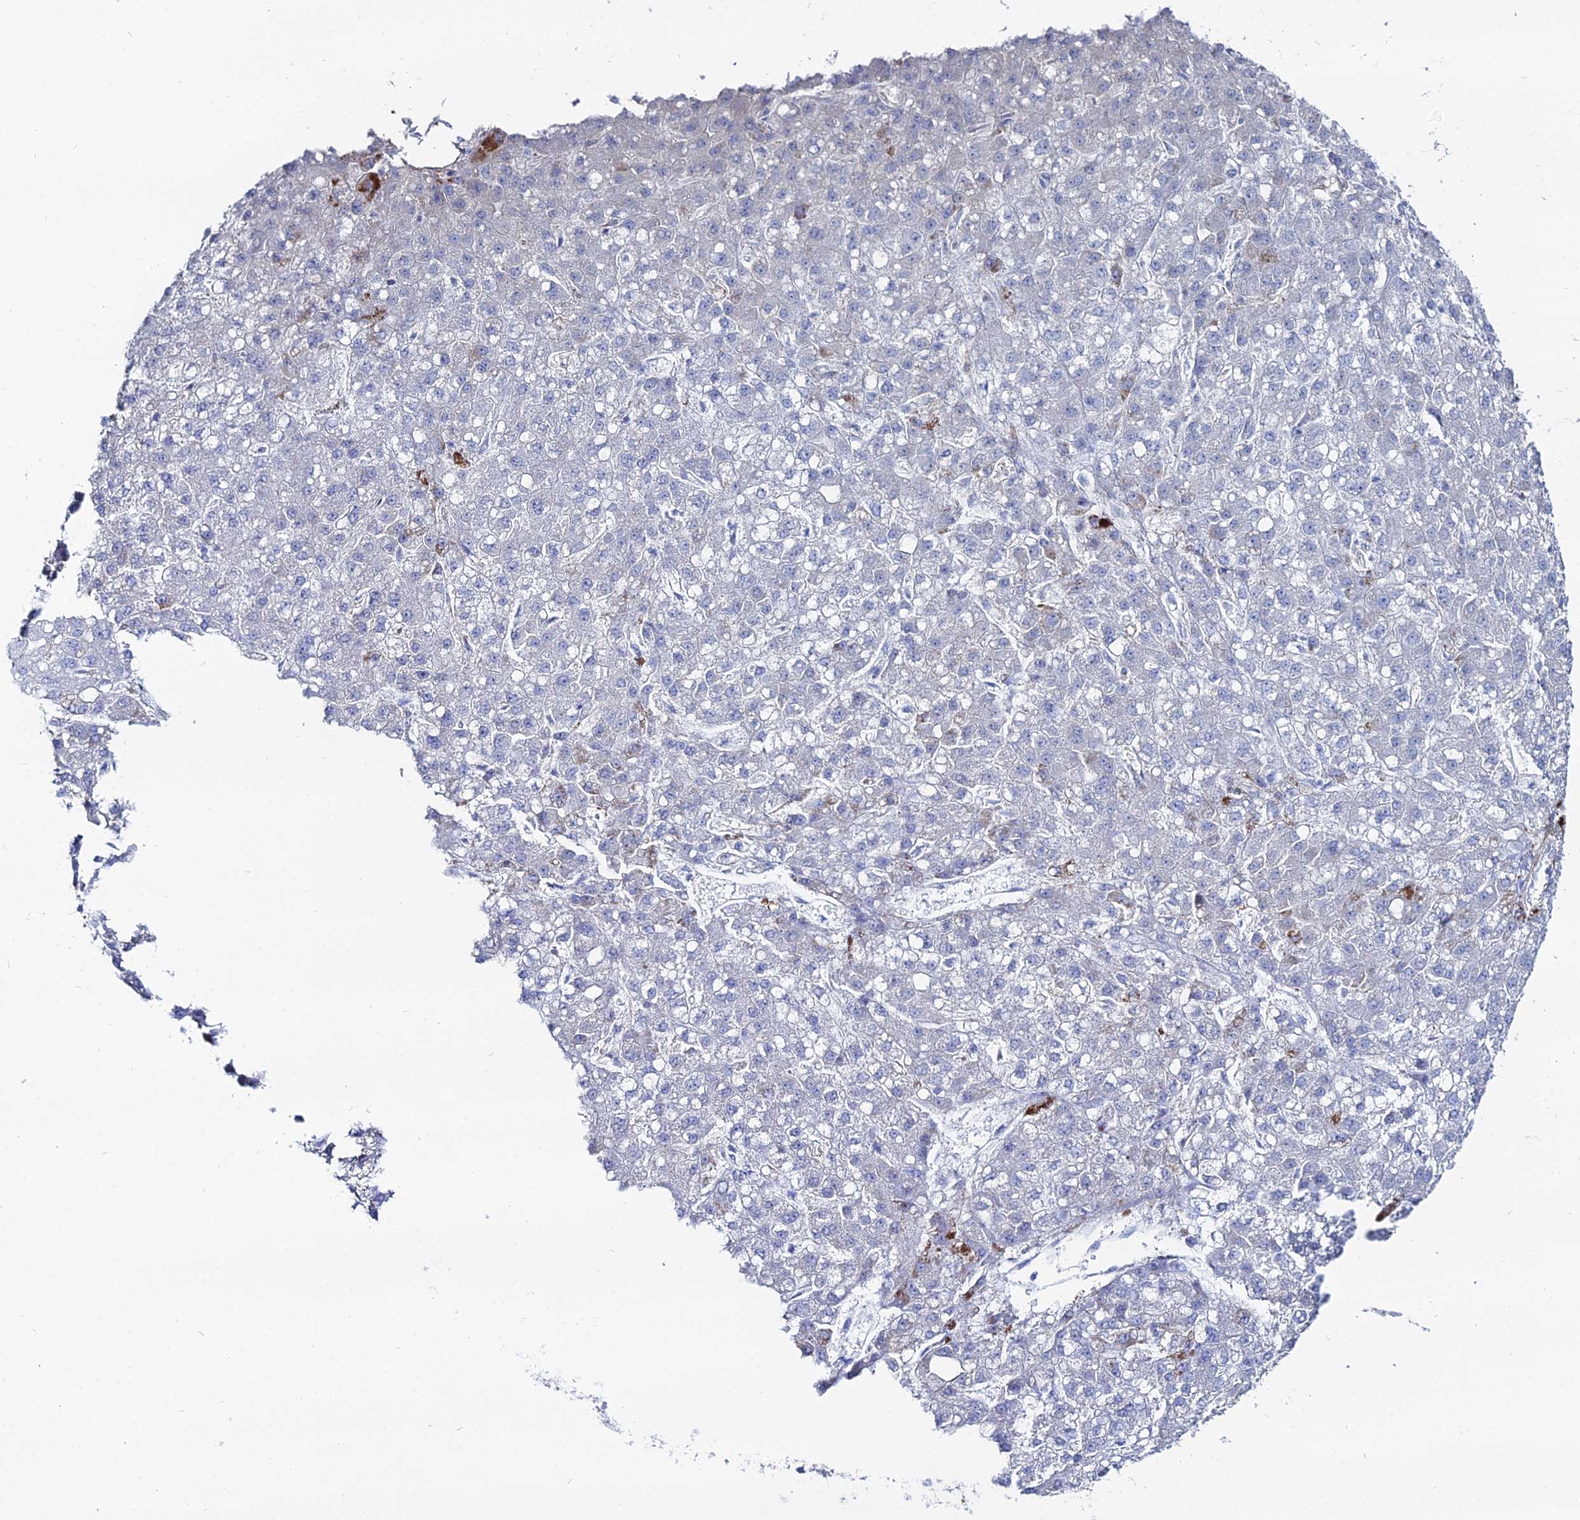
{"staining": {"intensity": "negative", "quantity": "none", "location": "none"}, "tissue": "liver cancer", "cell_type": "Tumor cells", "image_type": "cancer", "snomed": [{"axis": "morphology", "description": "Carcinoma, Hepatocellular, NOS"}, {"axis": "topography", "description": "Liver"}], "caption": "Immunohistochemistry (IHC) of human liver cancer reveals no staining in tumor cells.", "gene": "DHX34", "patient": {"sex": "male", "age": 67}}